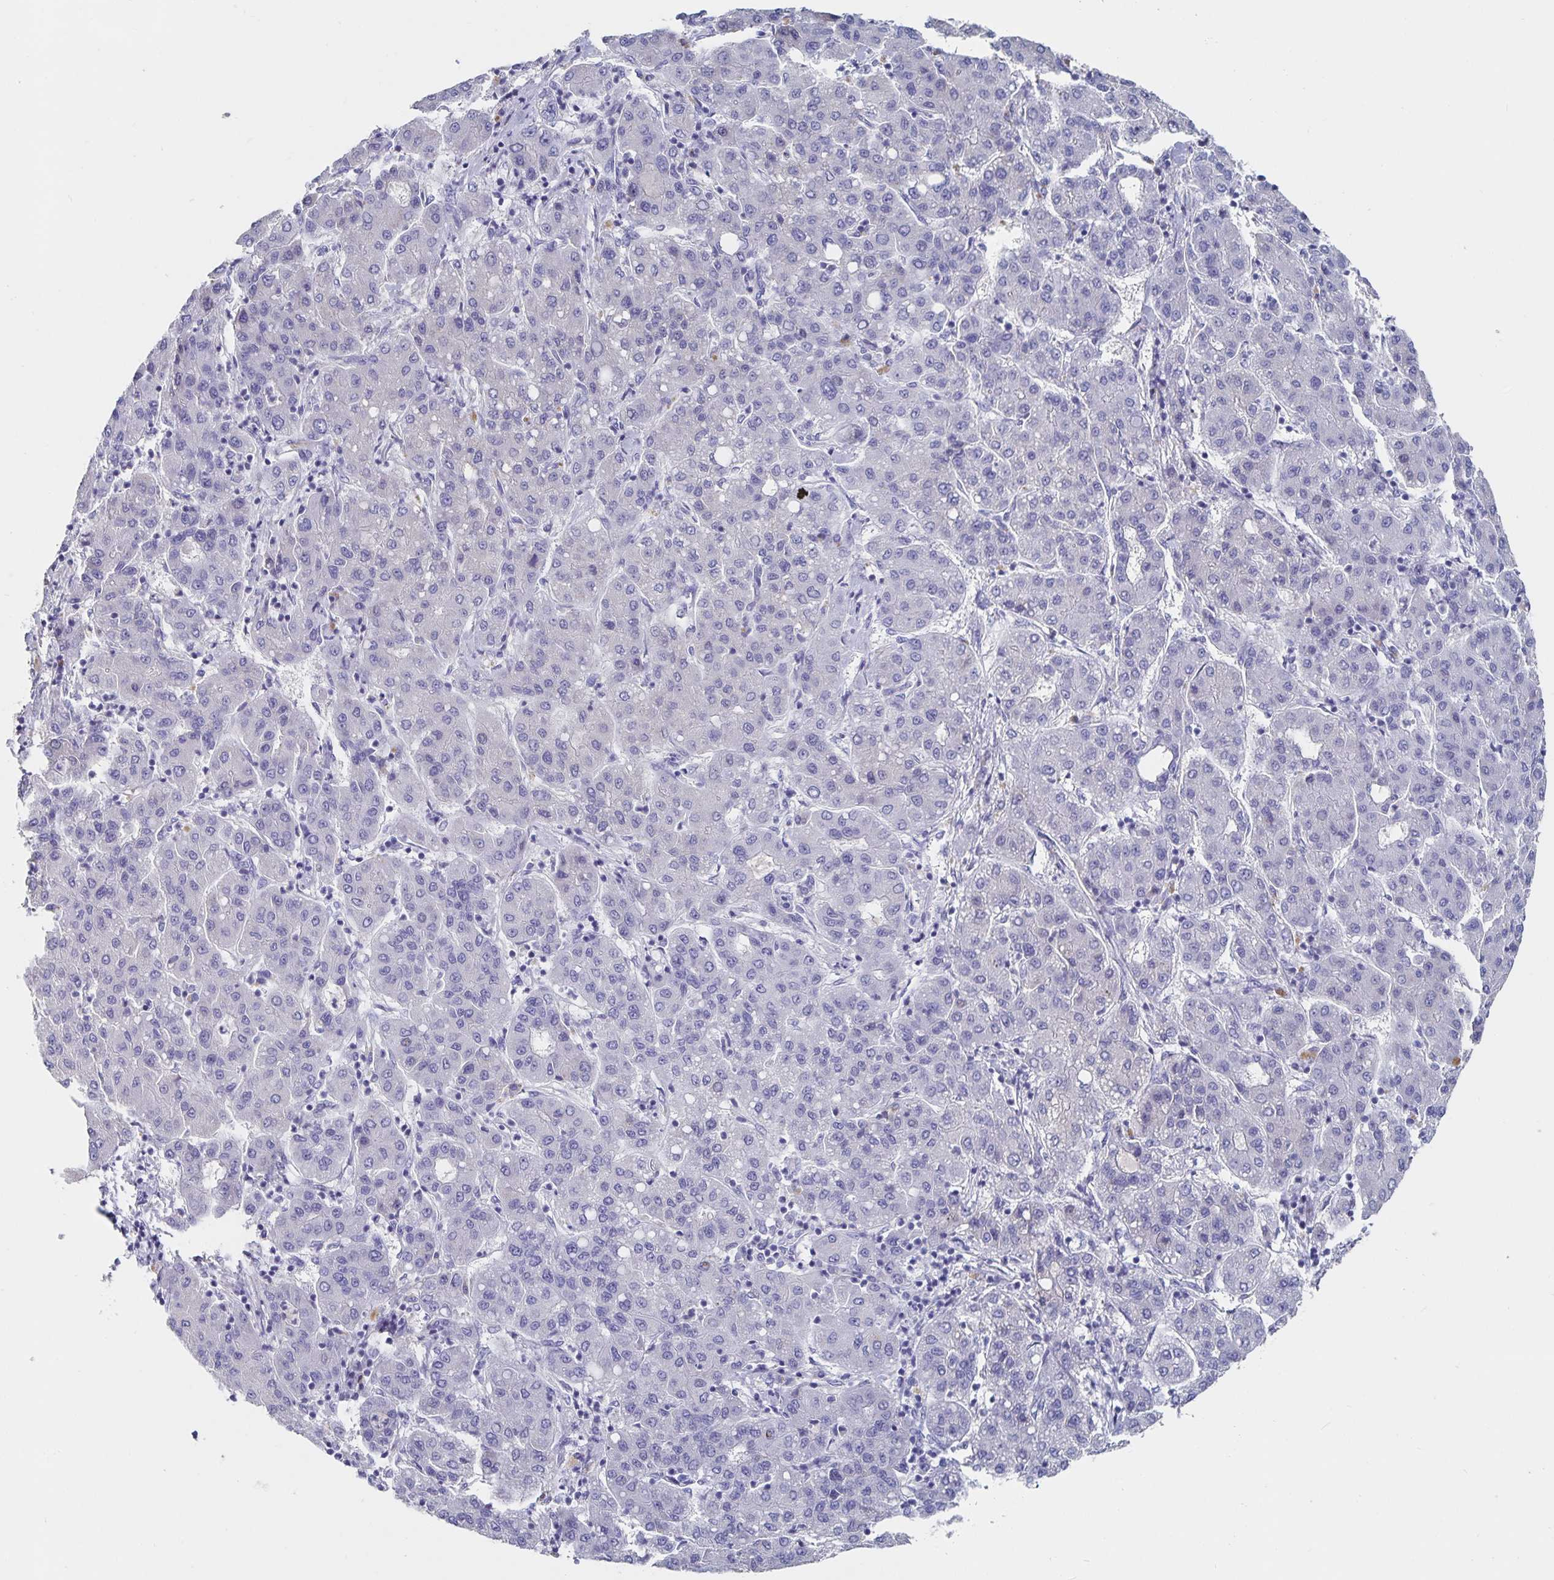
{"staining": {"intensity": "negative", "quantity": "none", "location": "none"}, "tissue": "liver cancer", "cell_type": "Tumor cells", "image_type": "cancer", "snomed": [{"axis": "morphology", "description": "Carcinoma, Hepatocellular, NOS"}, {"axis": "topography", "description": "Liver"}], "caption": "Immunohistochemistry histopathology image of human liver hepatocellular carcinoma stained for a protein (brown), which reveals no expression in tumor cells. The staining was performed using DAB to visualize the protein expression in brown, while the nuclei were stained in blue with hematoxylin (Magnification: 20x).", "gene": "CFAP69", "patient": {"sex": "male", "age": 65}}